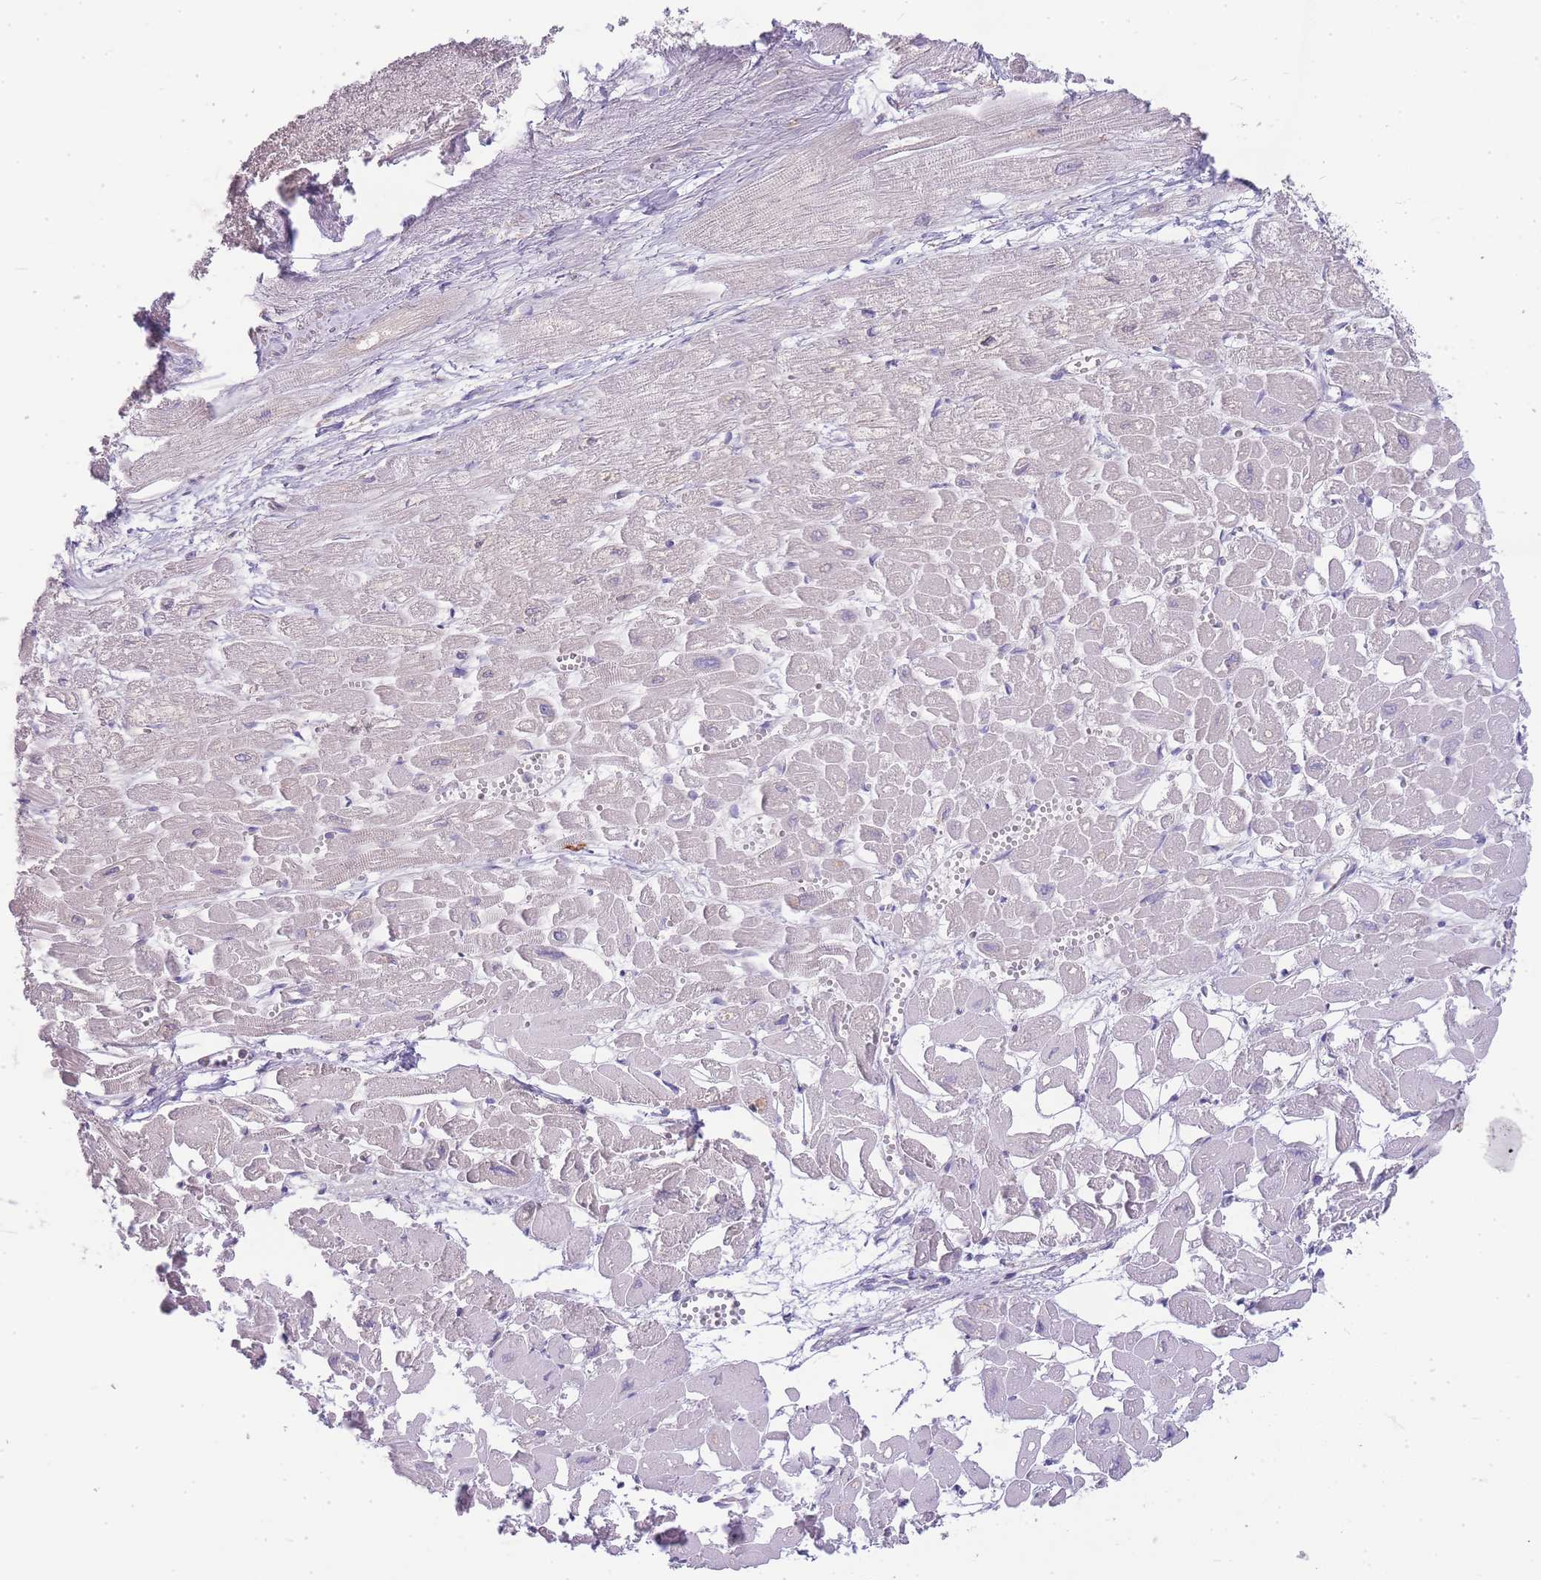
{"staining": {"intensity": "moderate", "quantity": "<25%", "location": "cytoplasmic/membranous"}, "tissue": "heart muscle", "cell_type": "Cardiomyocytes", "image_type": "normal", "snomed": [{"axis": "morphology", "description": "Normal tissue, NOS"}, {"axis": "topography", "description": "Heart"}], "caption": "The immunohistochemical stain highlights moderate cytoplasmic/membranous expression in cardiomyocytes of normal heart muscle. Nuclei are stained in blue.", "gene": "BEX1", "patient": {"sex": "male", "age": 54}}